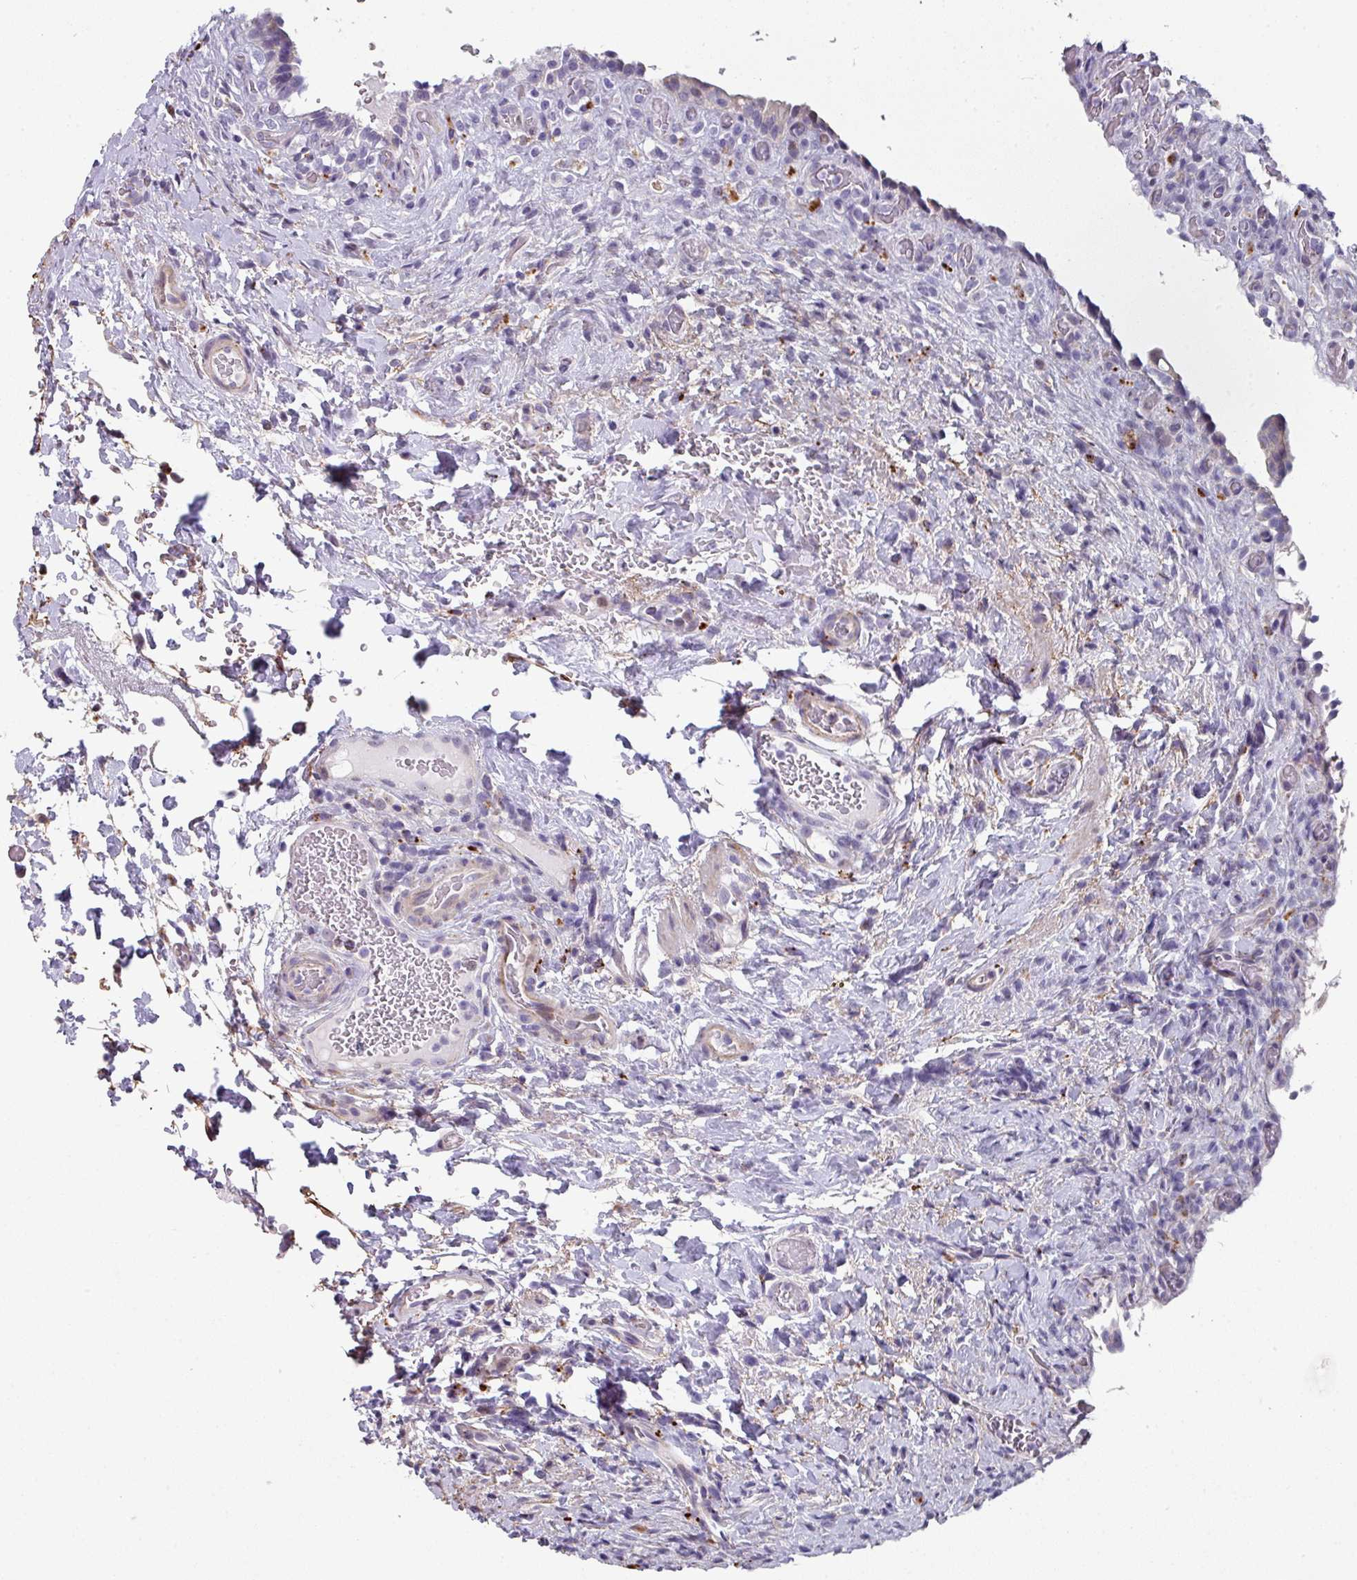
{"staining": {"intensity": "negative", "quantity": "none", "location": "none"}, "tissue": "urinary bladder", "cell_type": "Urothelial cells", "image_type": "normal", "snomed": [{"axis": "morphology", "description": "Normal tissue, NOS"}, {"axis": "morphology", "description": "Inflammation, NOS"}, {"axis": "topography", "description": "Urinary bladder"}], "caption": "Photomicrograph shows no significant protein positivity in urothelial cells of unremarkable urinary bladder. (DAB (3,3'-diaminobenzidine) immunohistochemistry with hematoxylin counter stain).", "gene": "C2orf16", "patient": {"sex": "male", "age": 64}}